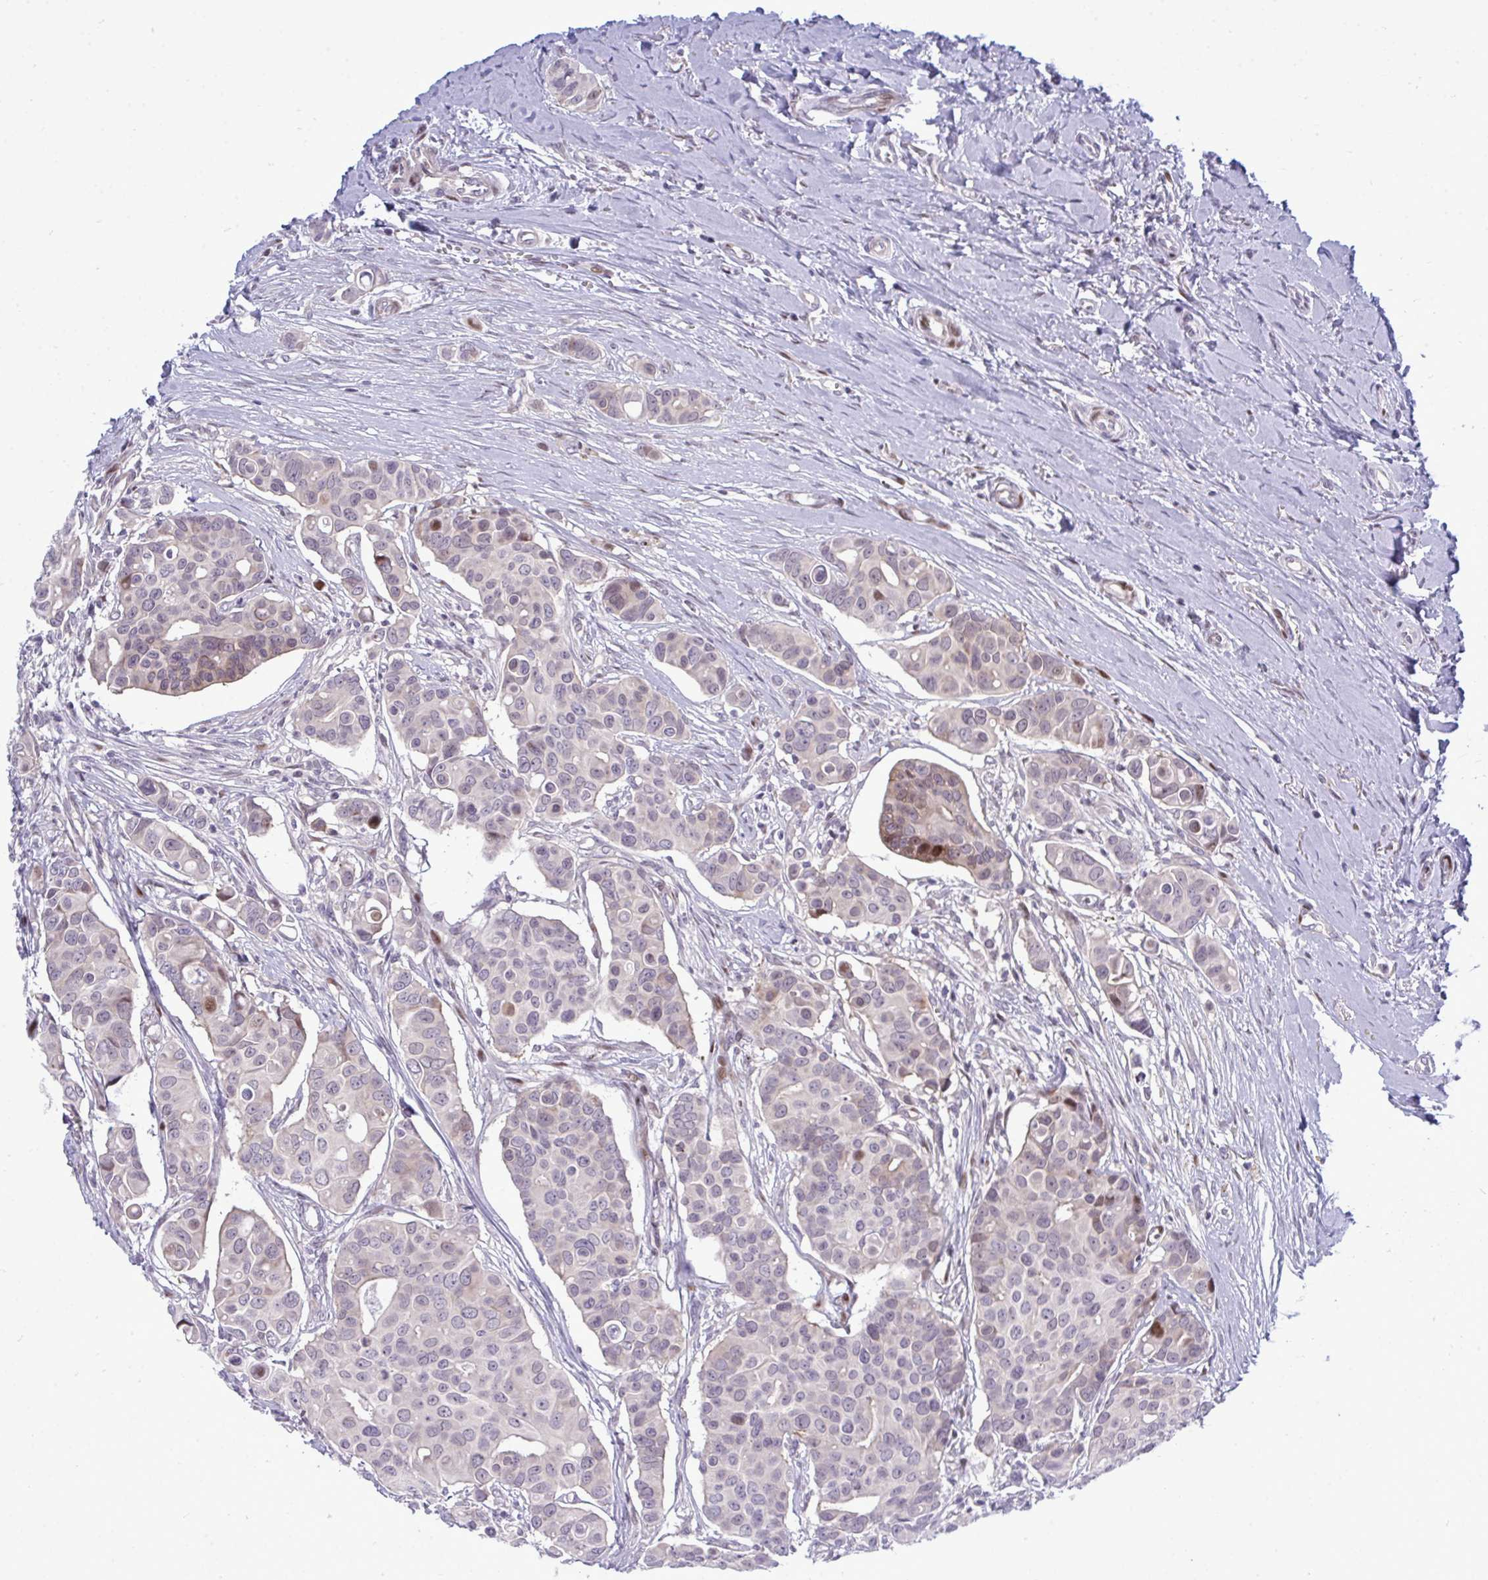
{"staining": {"intensity": "moderate", "quantity": "<25%", "location": "nuclear"}, "tissue": "breast cancer", "cell_type": "Tumor cells", "image_type": "cancer", "snomed": [{"axis": "morphology", "description": "Normal tissue, NOS"}, {"axis": "morphology", "description": "Duct carcinoma"}, {"axis": "topography", "description": "Skin"}, {"axis": "topography", "description": "Breast"}], "caption": "Infiltrating ductal carcinoma (breast) stained with a protein marker reveals moderate staining in tumor cells.", "gene": "TAB1", "patient": {"sex": "female", "age": 54}}